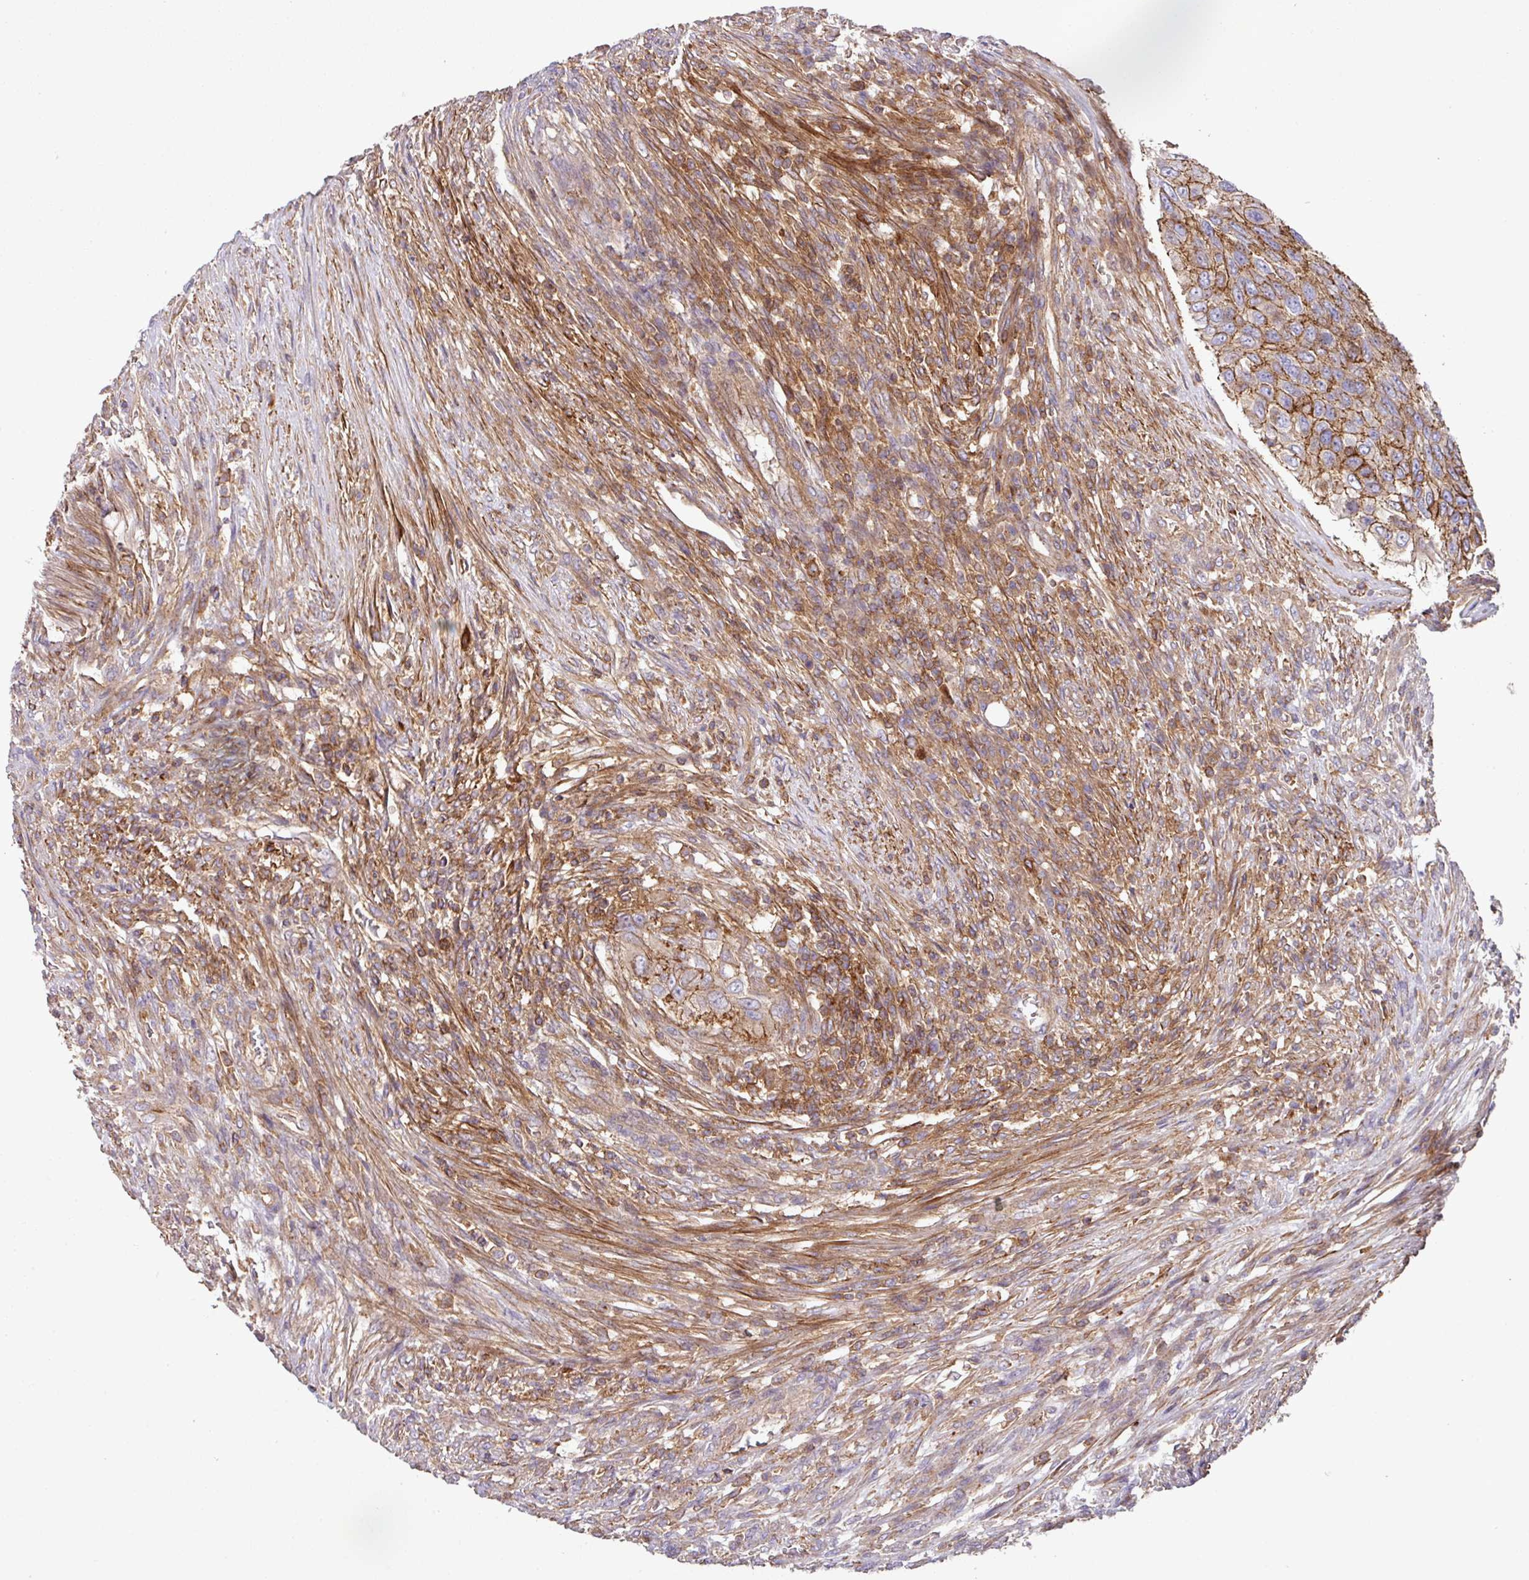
{"staining": {"intensity": "moderate", "quantity": ">75%", "location": "cytoplasmic/membranous"}, "tissue": "urothelial cancer", "cell_type": "Tumor cells", "image_type": "cancer", "snomed": [{"axis": "morphology", "description": "Urothelial carcinoma, High grade"}, {"axis": "topography", "description": "Urinary bladder"}], "caption": "Urothelial cancer stained with a brown dye reveals moderate cytoplasmic/membranous positive expression in approximately >75% of tumor cells.", "gene": "RIC1", "patient": {"sex": "female", "age": 60}}